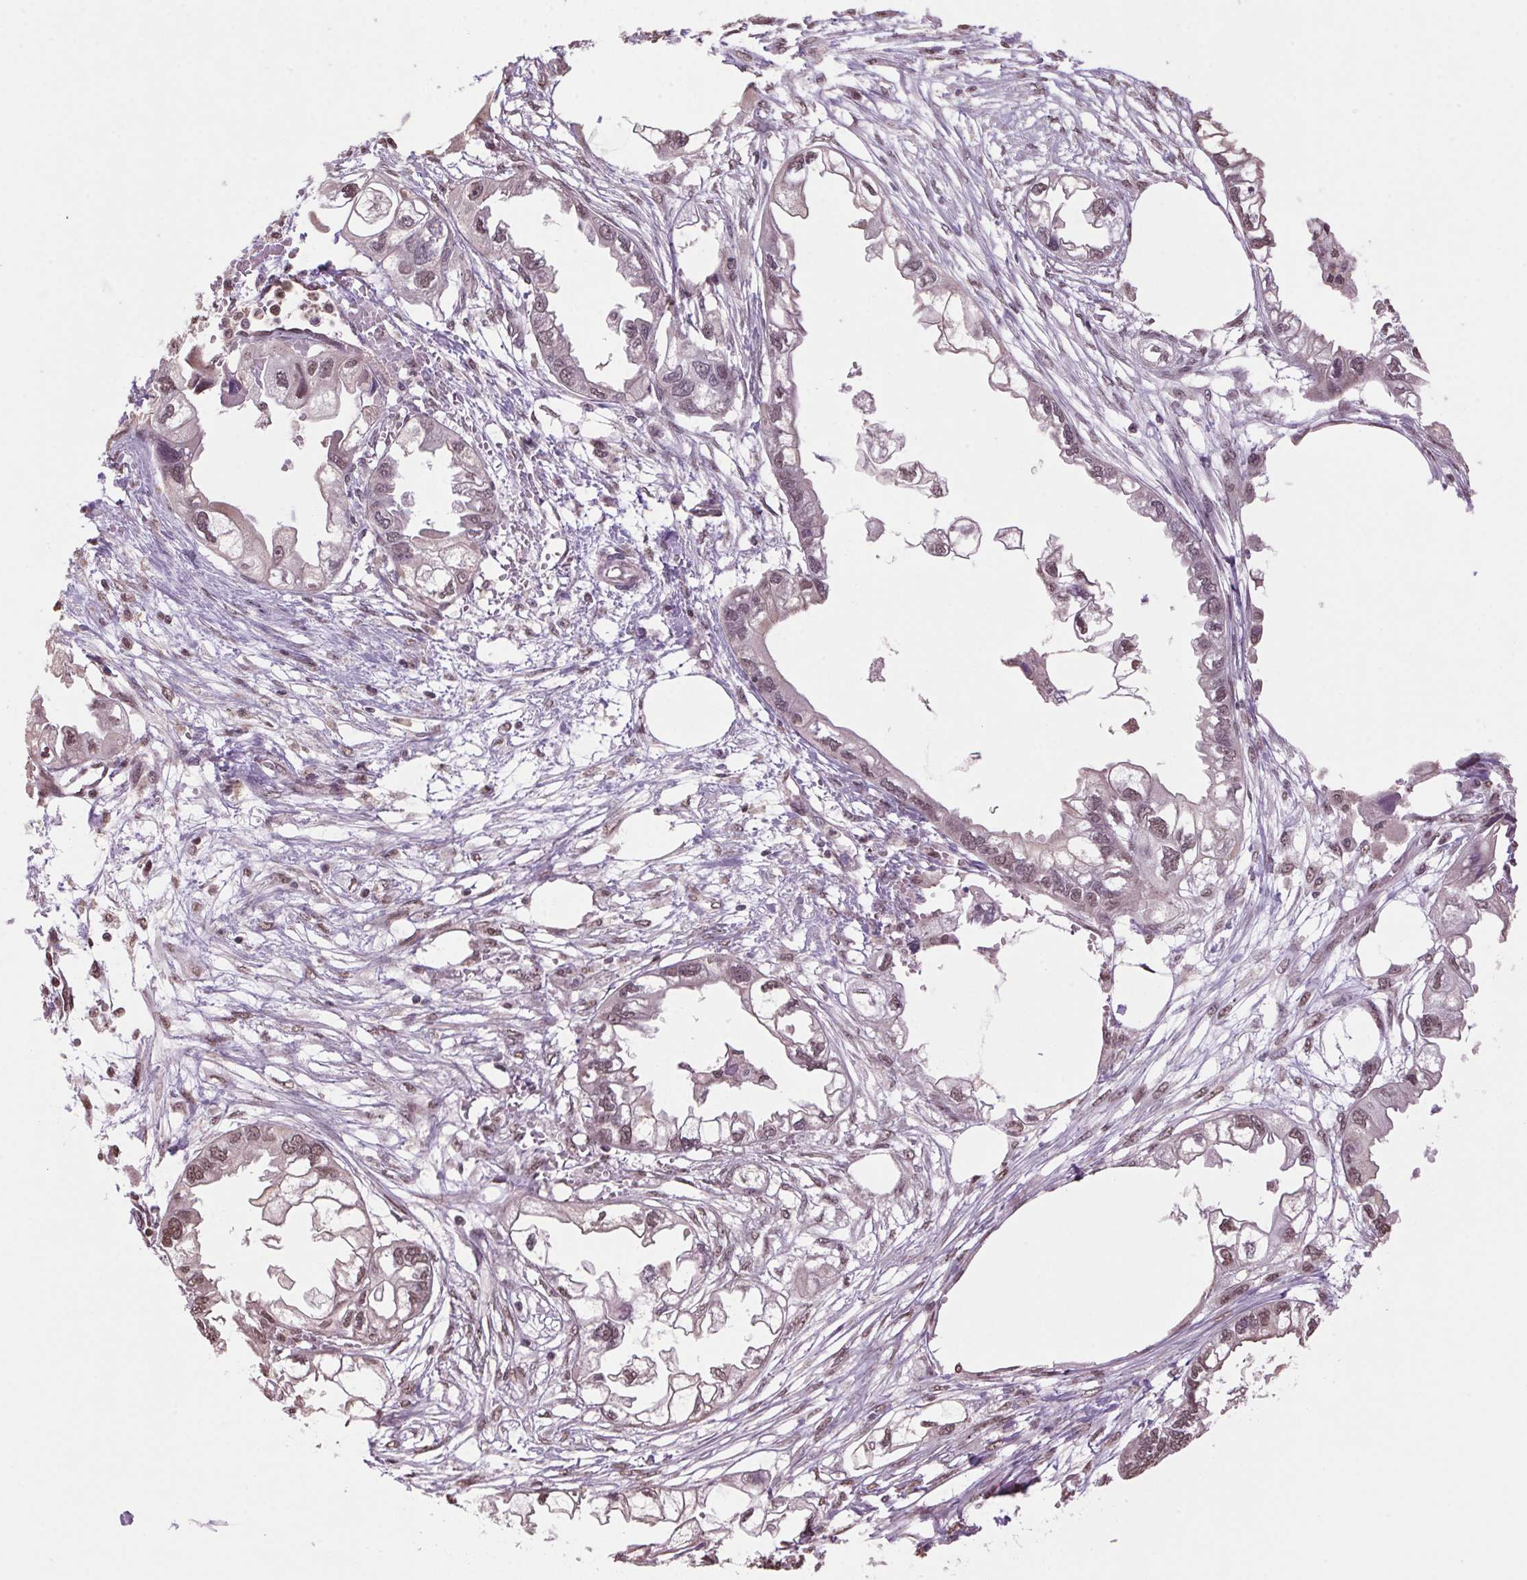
{"staining": {"intensity": "weak", "quantity": "25%-75%", "location": "nuclear"}, "tissue": "endometrial cancer", "cell_type": "Tumor cells", "image_type": "cancer", "snomed": [{"axis": "morphology", "description": "Adenocarcinoma, NOS"}, {"axis": "morphology", "description": "Adenocarcinoma, metastatic, NOS"}, {"axis": "topography", "description": "Adipose tissue"}, {"axis": "topography", "description": "Endometrium"}], "caption": "A micrograph of endometrial cancer (metastatic adenocarcinoma) stained for a protein demonstrates weak nuclear brown staining in tumor cells.", "gene": "VWA3B", "patient": {"sex": "female", "age": 67}}